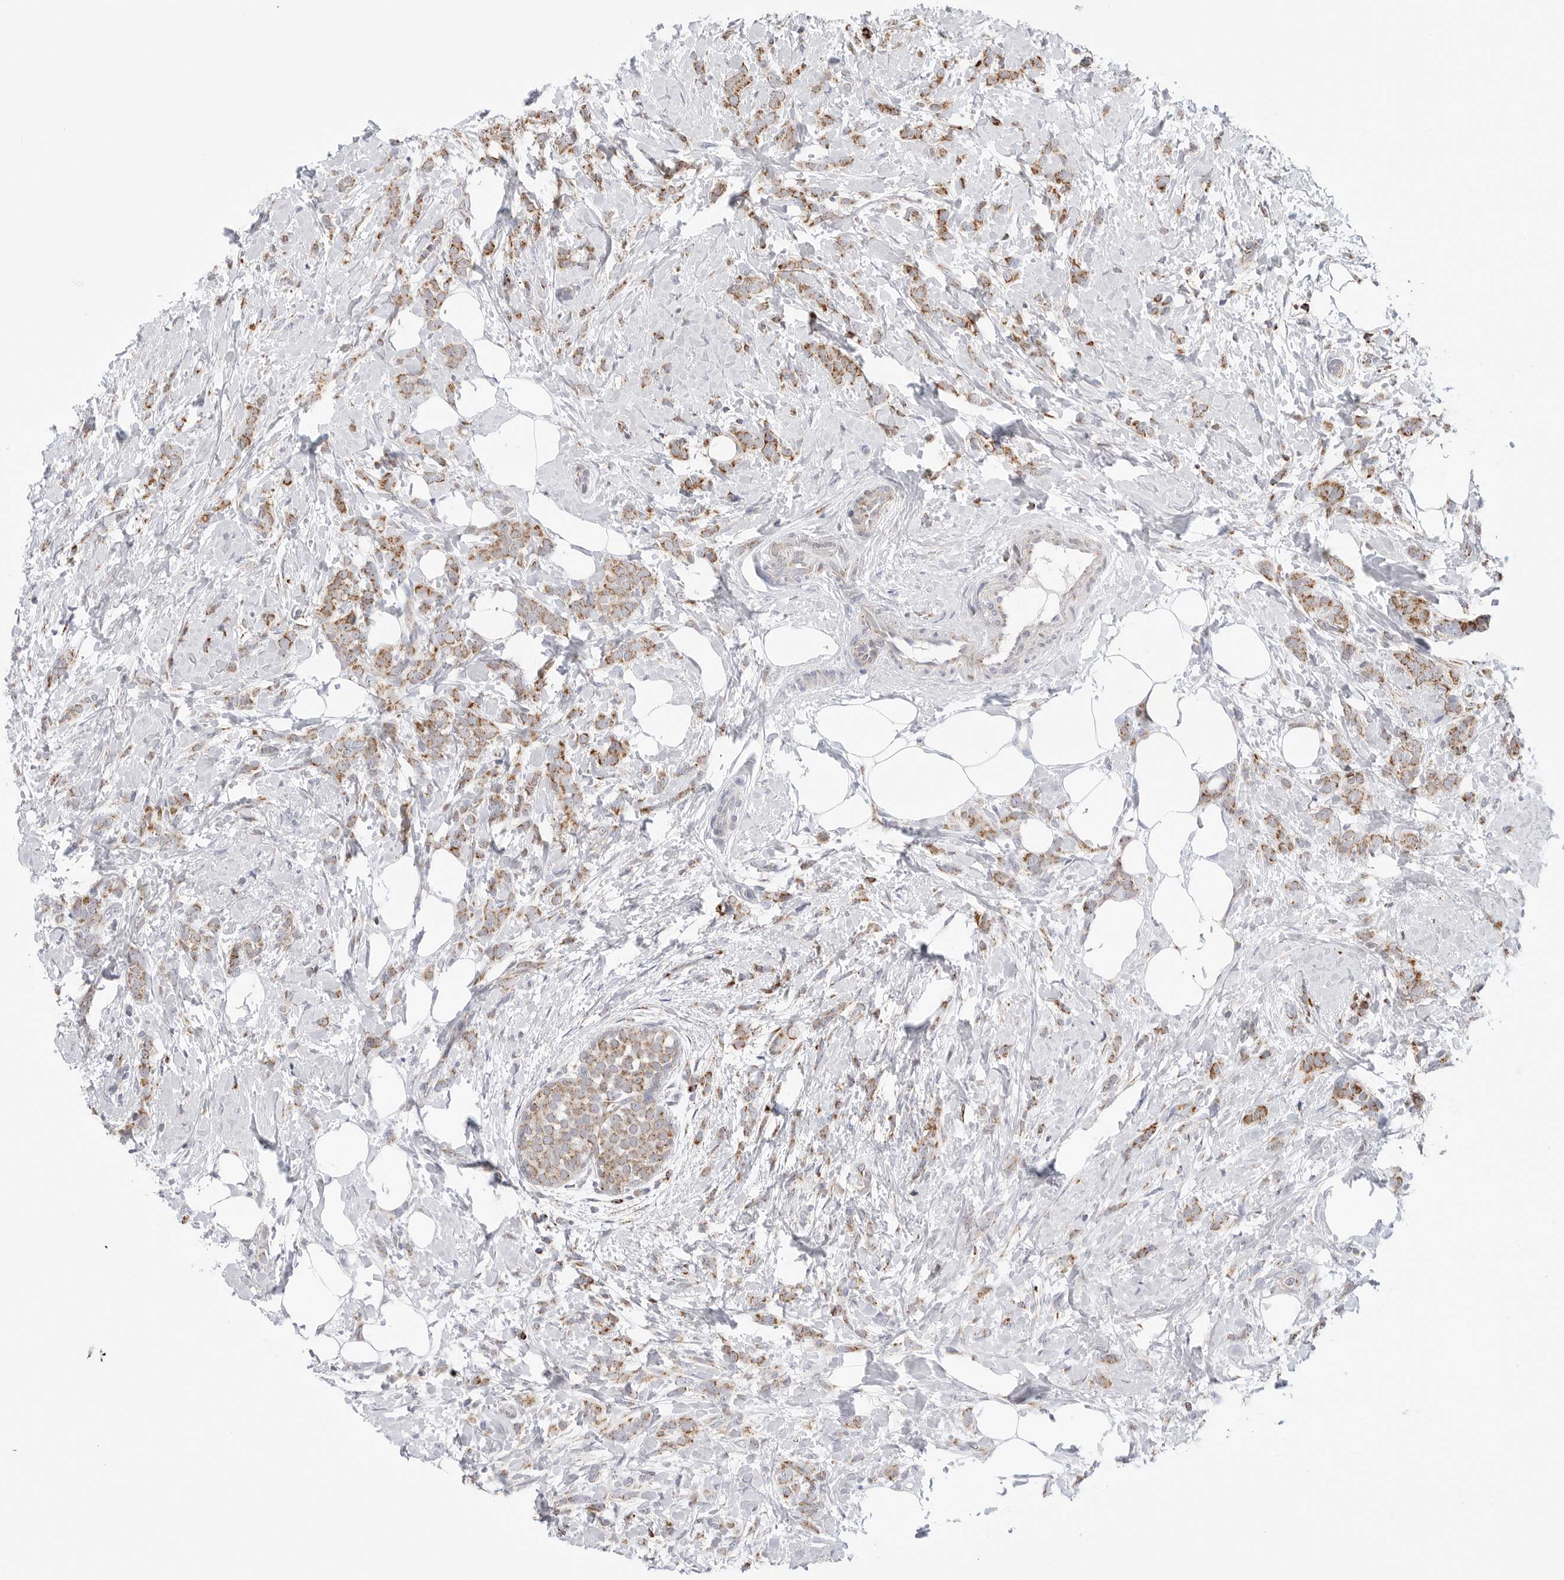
{"staining": {"intensity": "moderate", "quantity": ">75%", "location": "cytoplasmic/membranous"}, "tissue": "breast cancer", "cell_type": "Tumor cells", "image_type": "cancer", "snomed": [{"axis": "morphology", "description": "Lobular carcinoma, in situ"}, {"axis": "morphology", "description": "Lobular carcinoma"}, {"axis": "topography", "description": "Breast"}], "caption": "Protein expression analysis of human lobular carcinoma in situ (breast) reveals moderate cytoplasmic/membranous expression in approximately >75% of tumor cells.", "gene": "ATP5IF1", "patient": {"sex": "female", "age": 41}}